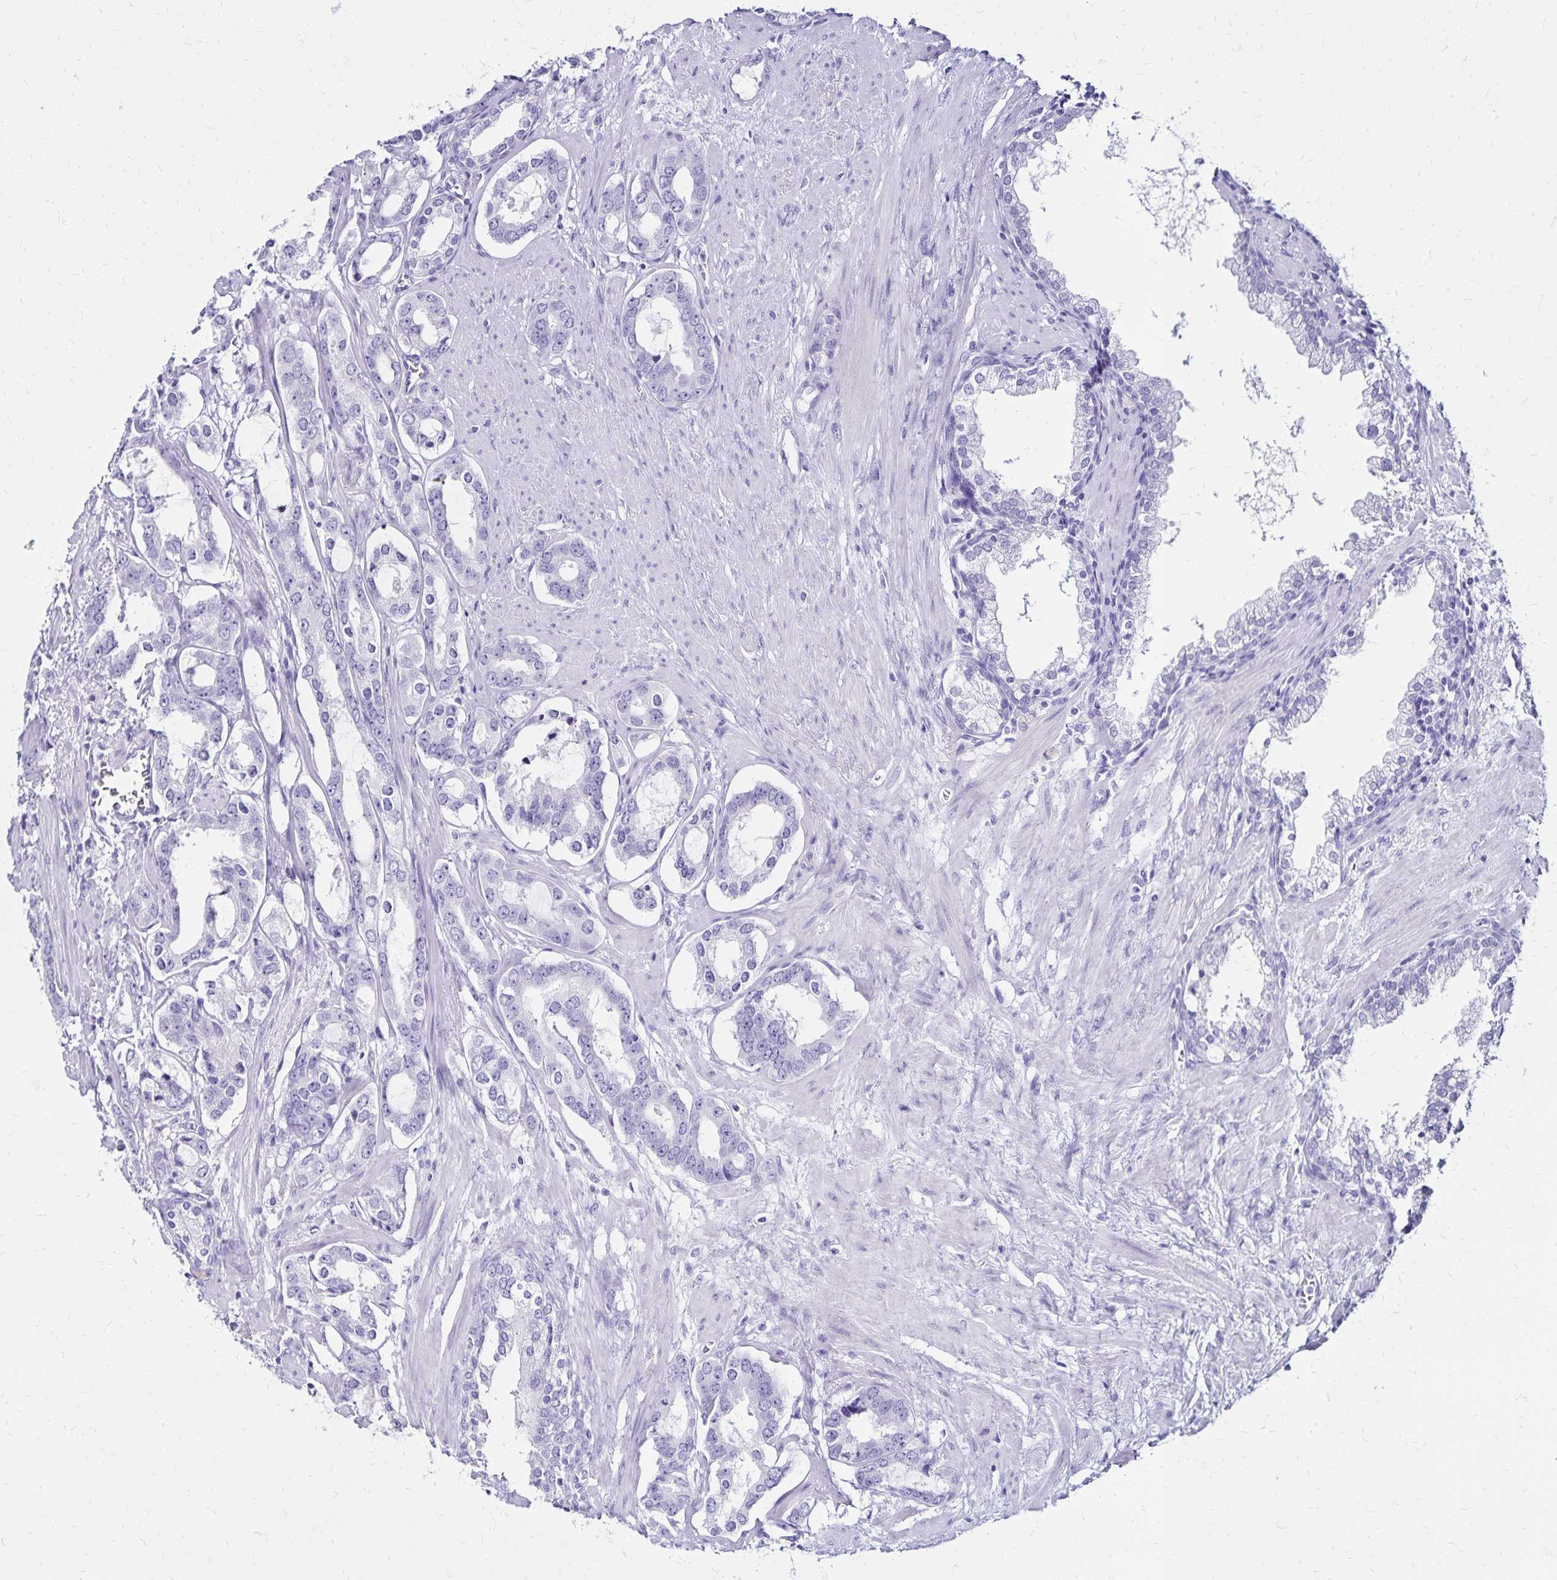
{"staining": {"intensity": "negative", "quantity": "none", "location": "none"}, "tissue": "prostate cancer", "cell_type": "Tumor cells", "image_type": "cancer", "snomed": [{"axis": "morphology", "description": "Adenocarcinoma, High grade"}, {"axis": "topography", "description": "Prostate"}], "caption": "DAB (3,3'-diaminobenzidine) immunohistochemical staining of prostate adenocarcinoma (high-grade) displays no significant positivity in tumor cells.", "gene": "LIN28B", "patient": {"sex": "male", "age": 75}}